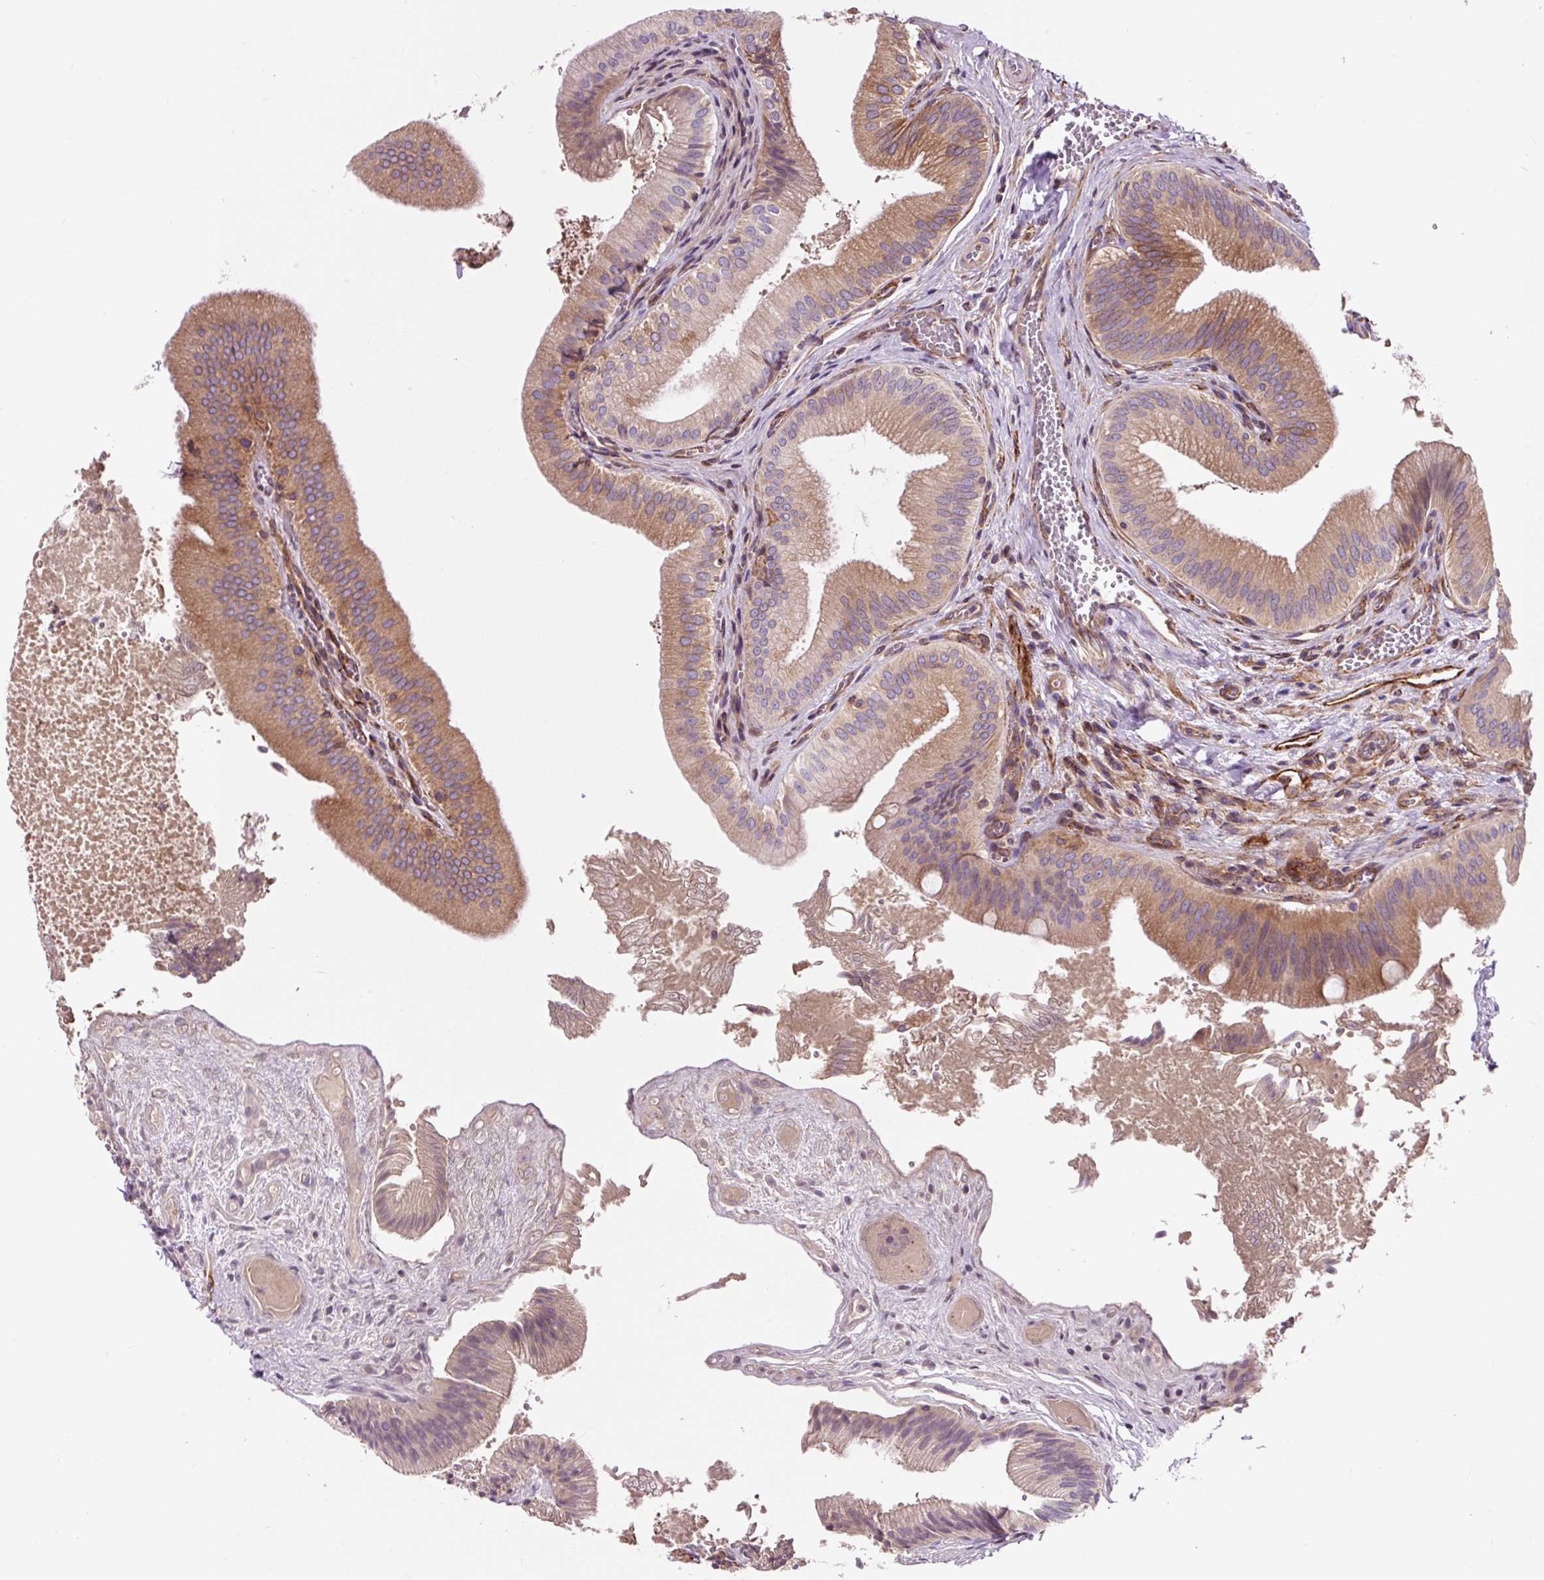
{"staining": {"intensity": "moderate", "quantity": ">75%", "location": "cytoplasmic/membranous"}, "tissue": "gallbladder", "cell_type": "Glandular cells", "image_type": "normal", "snomed": [{"axis": "morphology", "description": "Normal tissue, NOS"}, {"axis": "topography", "description": "Gallbladder"}], "caption": "High-magnification brightfield microscopy of unremarkable gallbladder stained with DAB (brown) and counterstained with hematoxylin (blue). glandular cells exhibit moderate cytoplasmic/membranous staining is identified in approximately>75% of cells.", "gene": "PCDHGB3", "patient": {"sex": "male", "age": 17}}